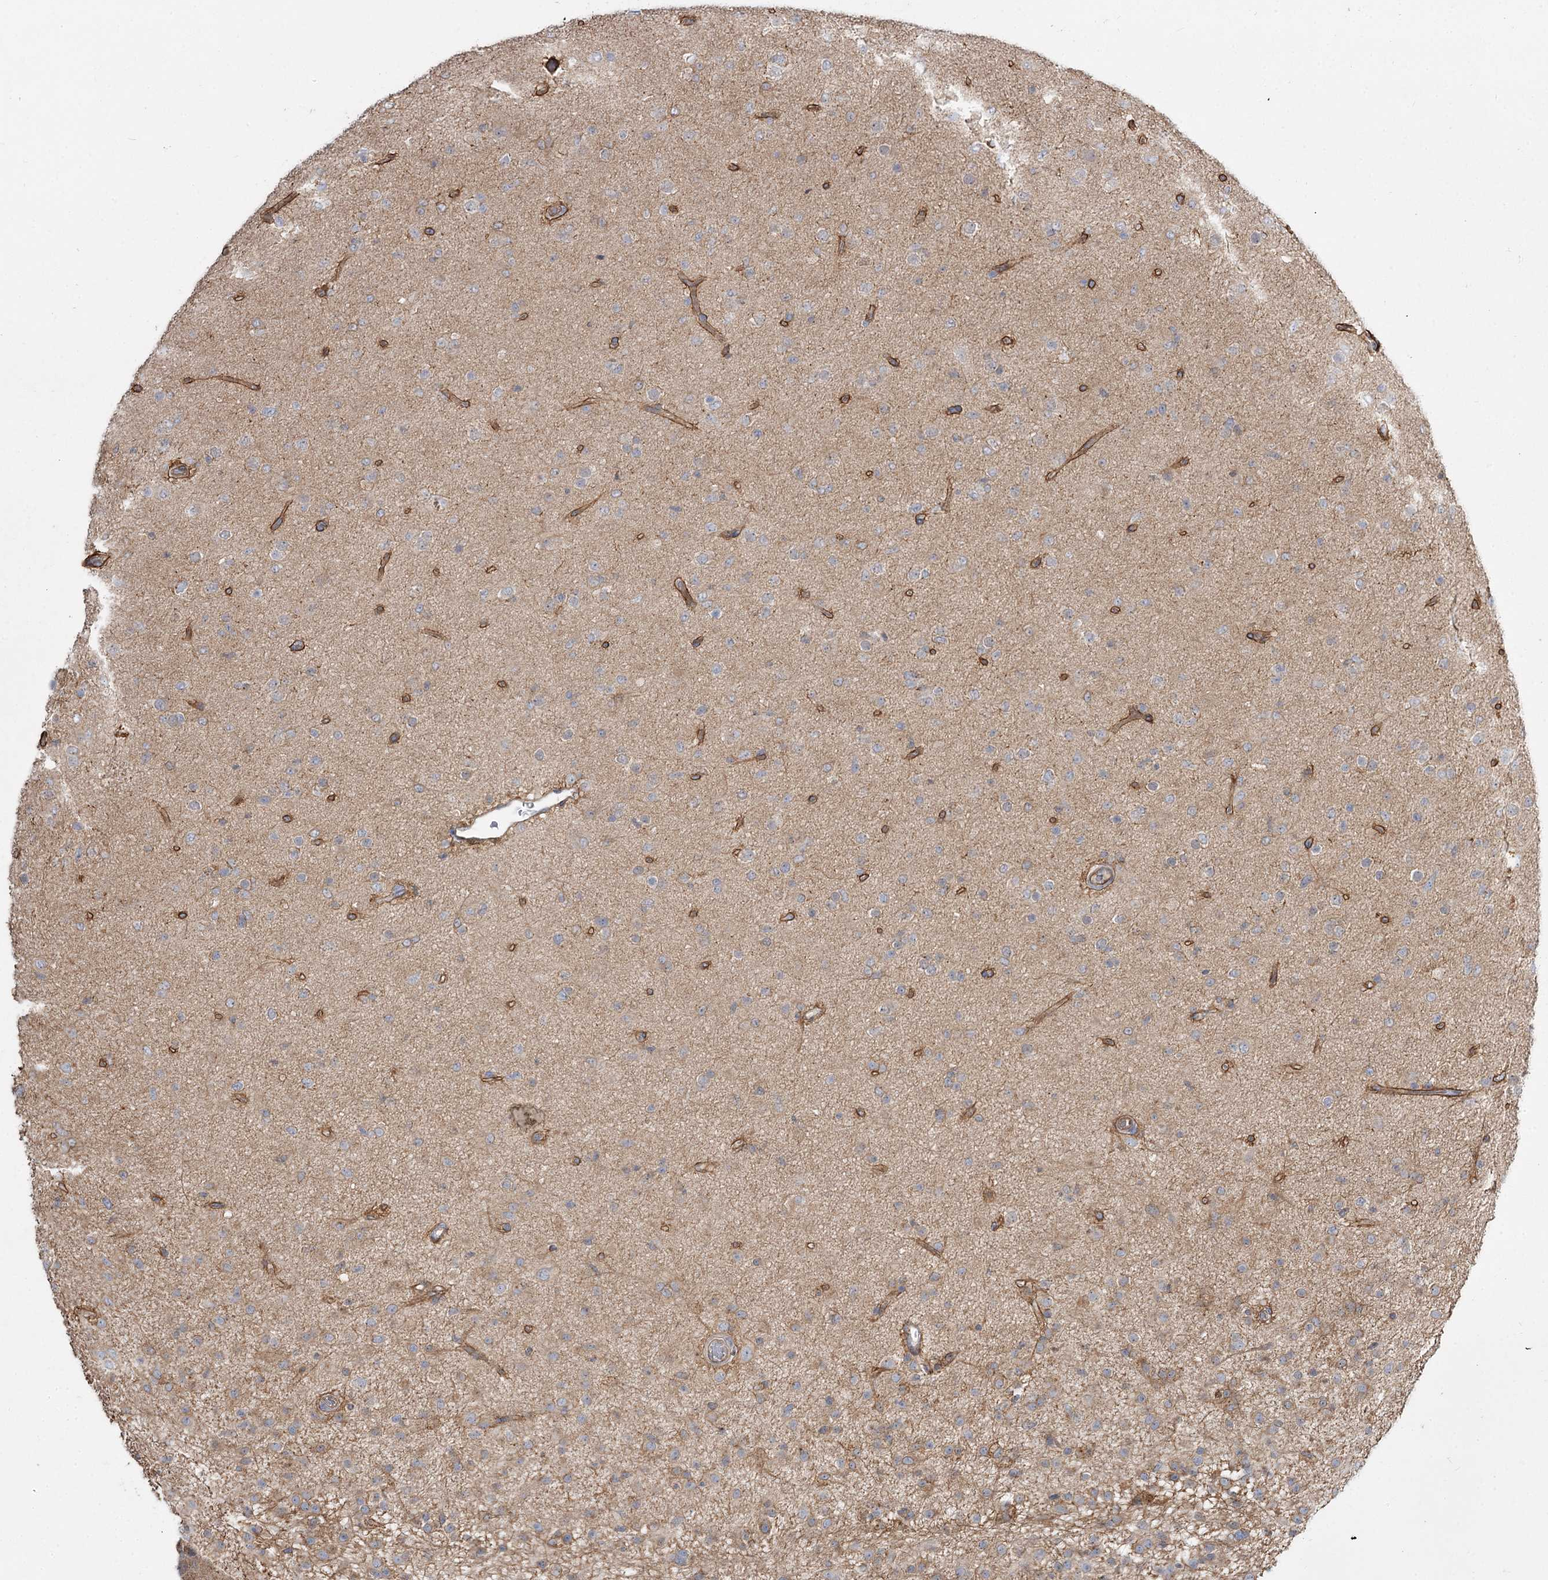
{"staining": {"intensity": "negative", "quantity": "none", "location": "none"}, "tissue": "glioma", "cell_type": "Tumor cells", "image_type": "cancer", "snomed": [{"axis": "morphology", "description": "Glioma, malignant, Low grade"}, {"axis": "topography", "description": "Brain"}], "caption": "Human malignant glioma (low-grade) stained for a protein using immunohistochemistry shows no staining in tumor cells.", "gene": "SH3BP5L", "patient": {"sex": "male", "age": 65}}